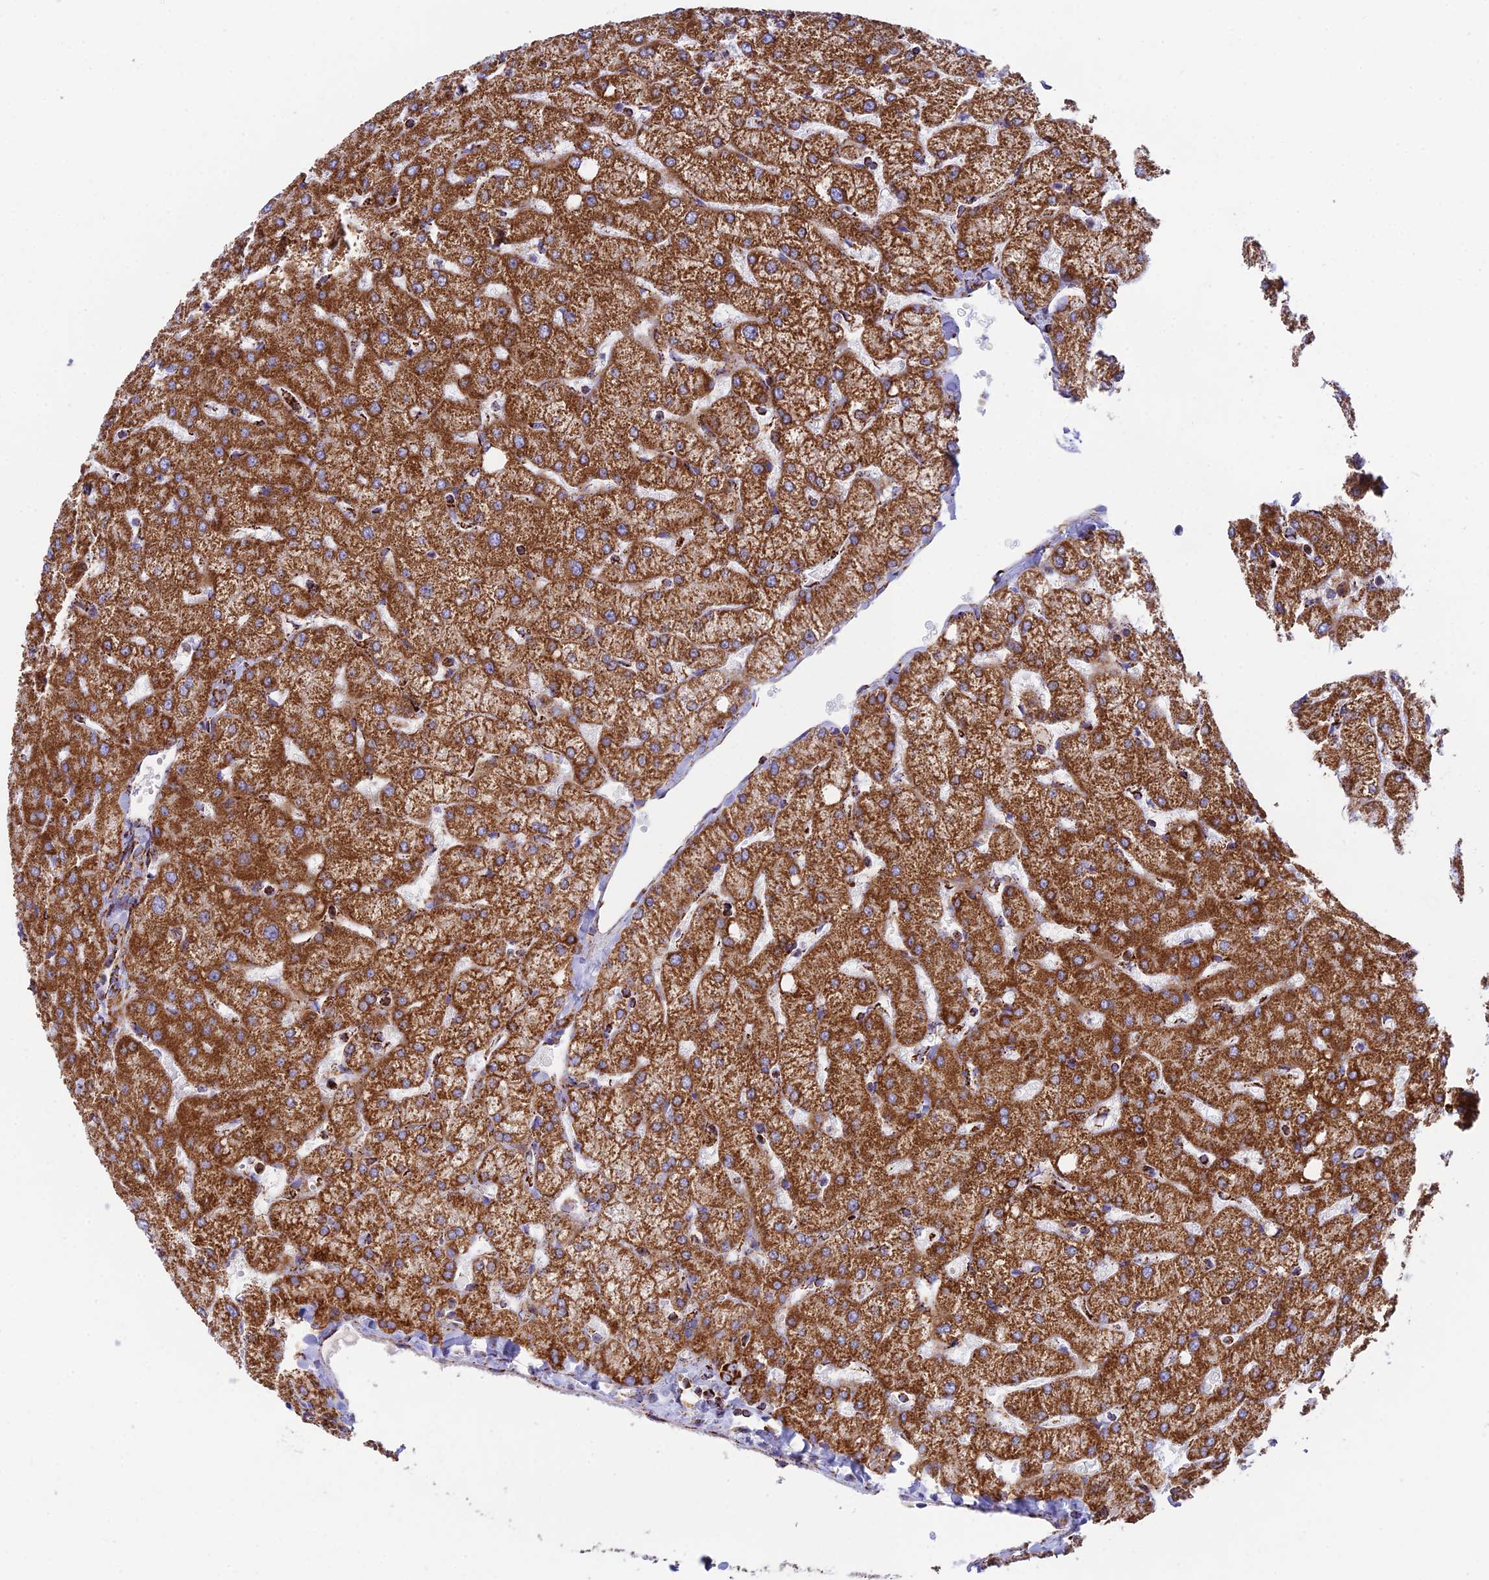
{"staining": {"intensity": "moderate", "quantity": ">75%", "location": "cytoplasmic/membranous"}, "tissue": "liver", "cell_type": "Cholangiocytes", "image_type": "normal", "snomed": [{"axis": "morphology", "description": "Normal tissue, NOS"}, {"axis": "topography", "description": "Liver"}], "caption": "Moderate cytoplasmic/membranous protein expression is present in about >75% of cholangiocytes in liver. (Stains: DAB (3,3'-diaminobenzidine) in brown, nuclei in blue, Microscopy: brightfield microscopy at high magnification).", "gene": "CHCHD3", "patient": {"sex": "female", "age": 54}}